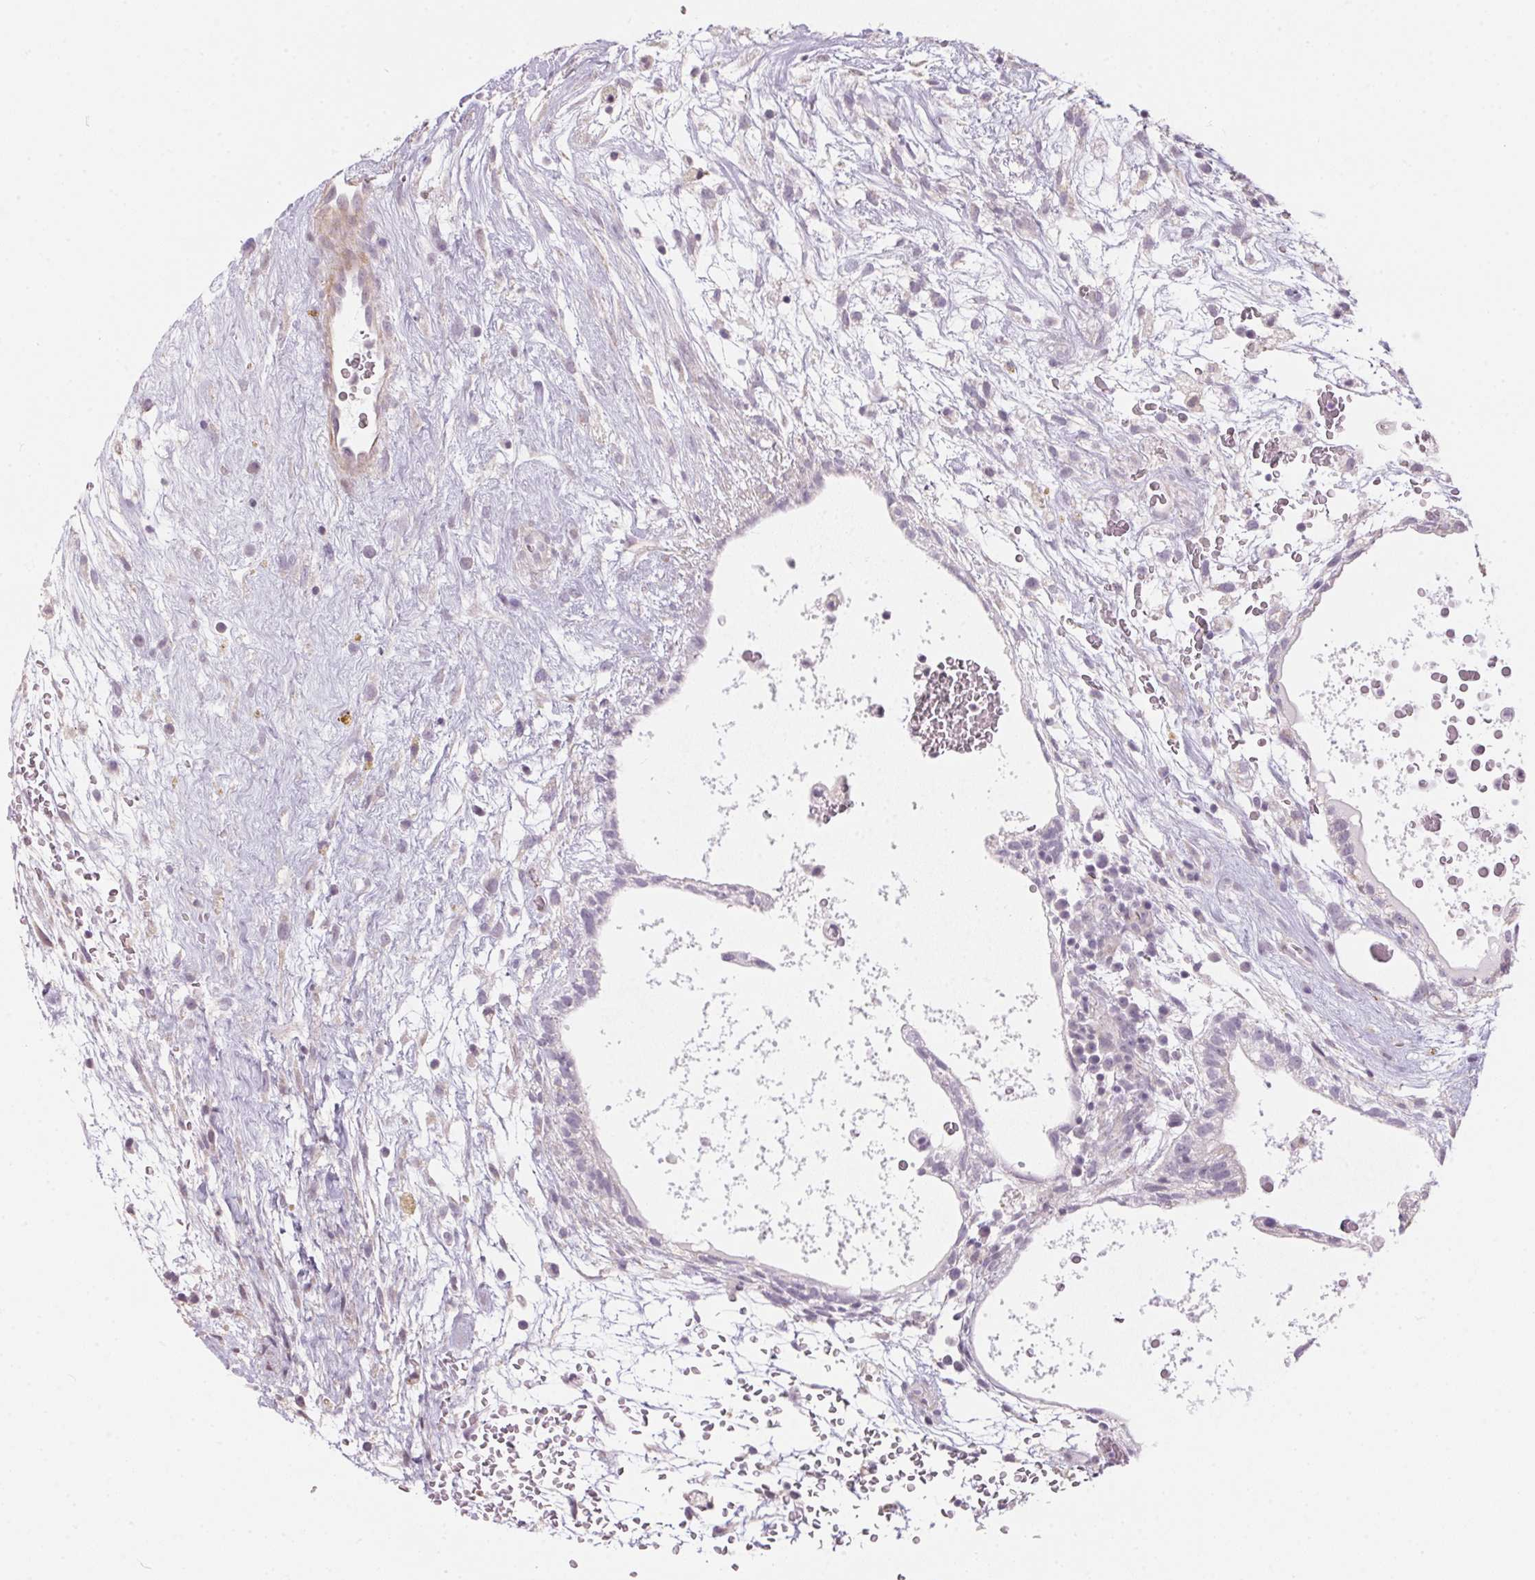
{"staining": {"intensity": "negative", "quantity": "none", "location": "none"}, "tissue": "testis cancer", "cell_type": "Tumor cells", "image_type": "cancer", "snomed": [{"axis": "morphology", "description": "Normal tissue, NOS"}, {"axis": "morphology", "description": "Carcinoma, Embryonal, NOS"}, {"axis": "topography", "description": "Testis"}], "caption": "High magnification brightfield microscopy of testis embryonal carcinoma stained with DAB (3,3'-diaminobenzidine) (brown) and counterstained with hematoxylin (blue): tumor cells show no significant expression.", "gene": "GDAP1L1", "patient": {"sex": "male", "age": 32}}